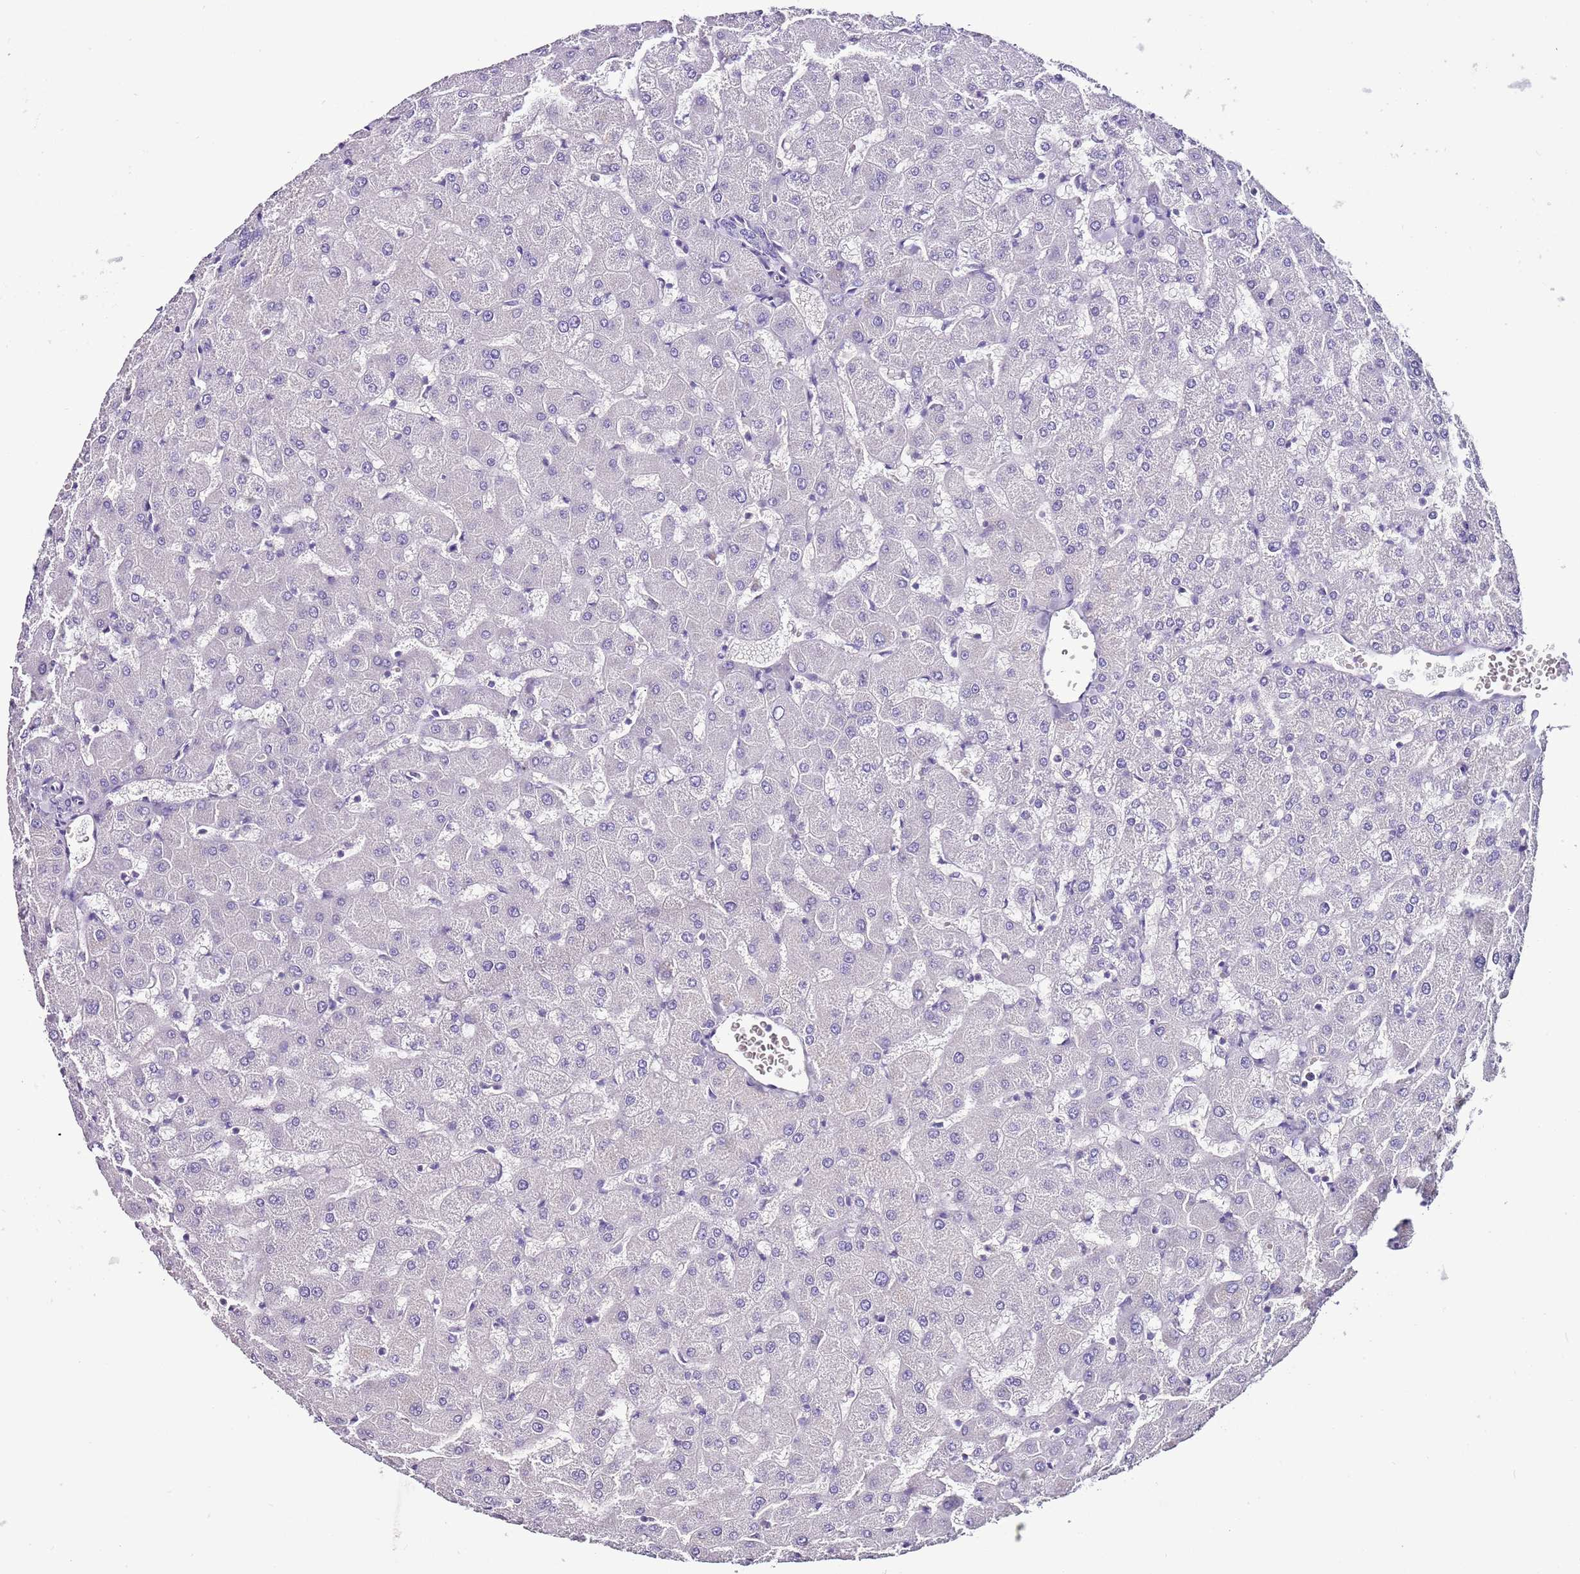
{"staining": {"intensity": "negative", "quantity": "none", "location": "none"}, "tissue": "liver", "cell_type": "Cholangiocytes", "image_type": "normal", "snomed": [{"axis": "morphology", "description": "Normal tissue, NOS"}, {"axis": "topography", "description": "Liver"}], "caption": "Cholangiocytes show no significant staining in normal liver. (DAB immunohistochemistry (IHC) visualized using brightfield microscopy, high magnification).", "gene": "IGIP", "patient": {"sex": "female", "age": 63}}